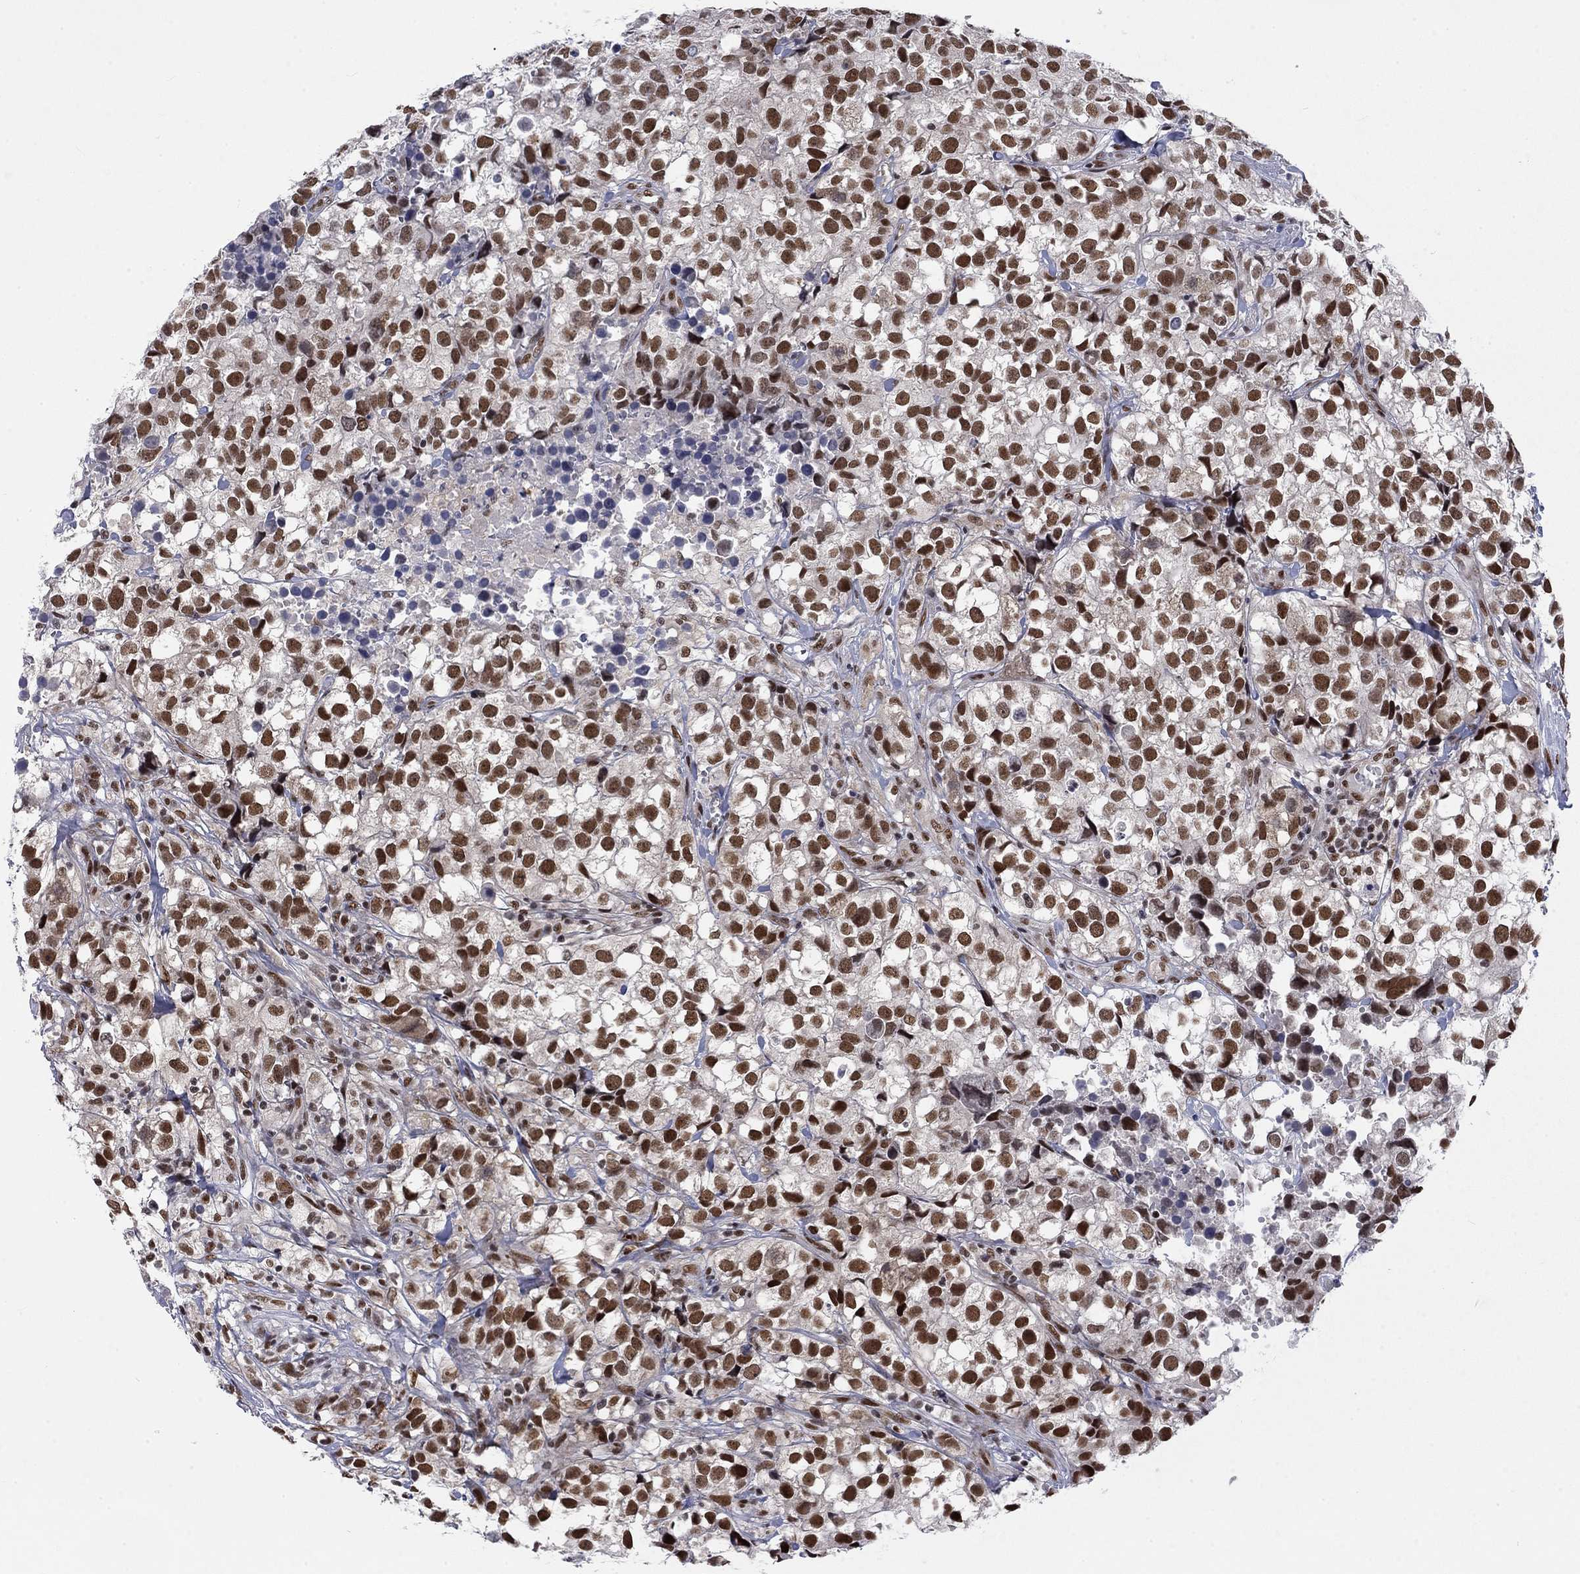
{"staining": {"intensity": "strong", "quantity": ">75%", "location": "nuclear"}, "tissue": "breast cancer", "cell_type": "Tumor cells", "image_type": "cancer", "snomed": [{"axis": "morphology", "description": "Duct carcinoma"}, {"axis": "topography", "description": "Breast"}], "caption": "The image demonstrates immunohistochemical staining of breast cancer (invasive ductal carcinoma). There is strong nuclear expression is seen in approximately >75% of tumor cells.", "gene": "FYTTD1", "patient": {"sex": "female", "age": 30}}